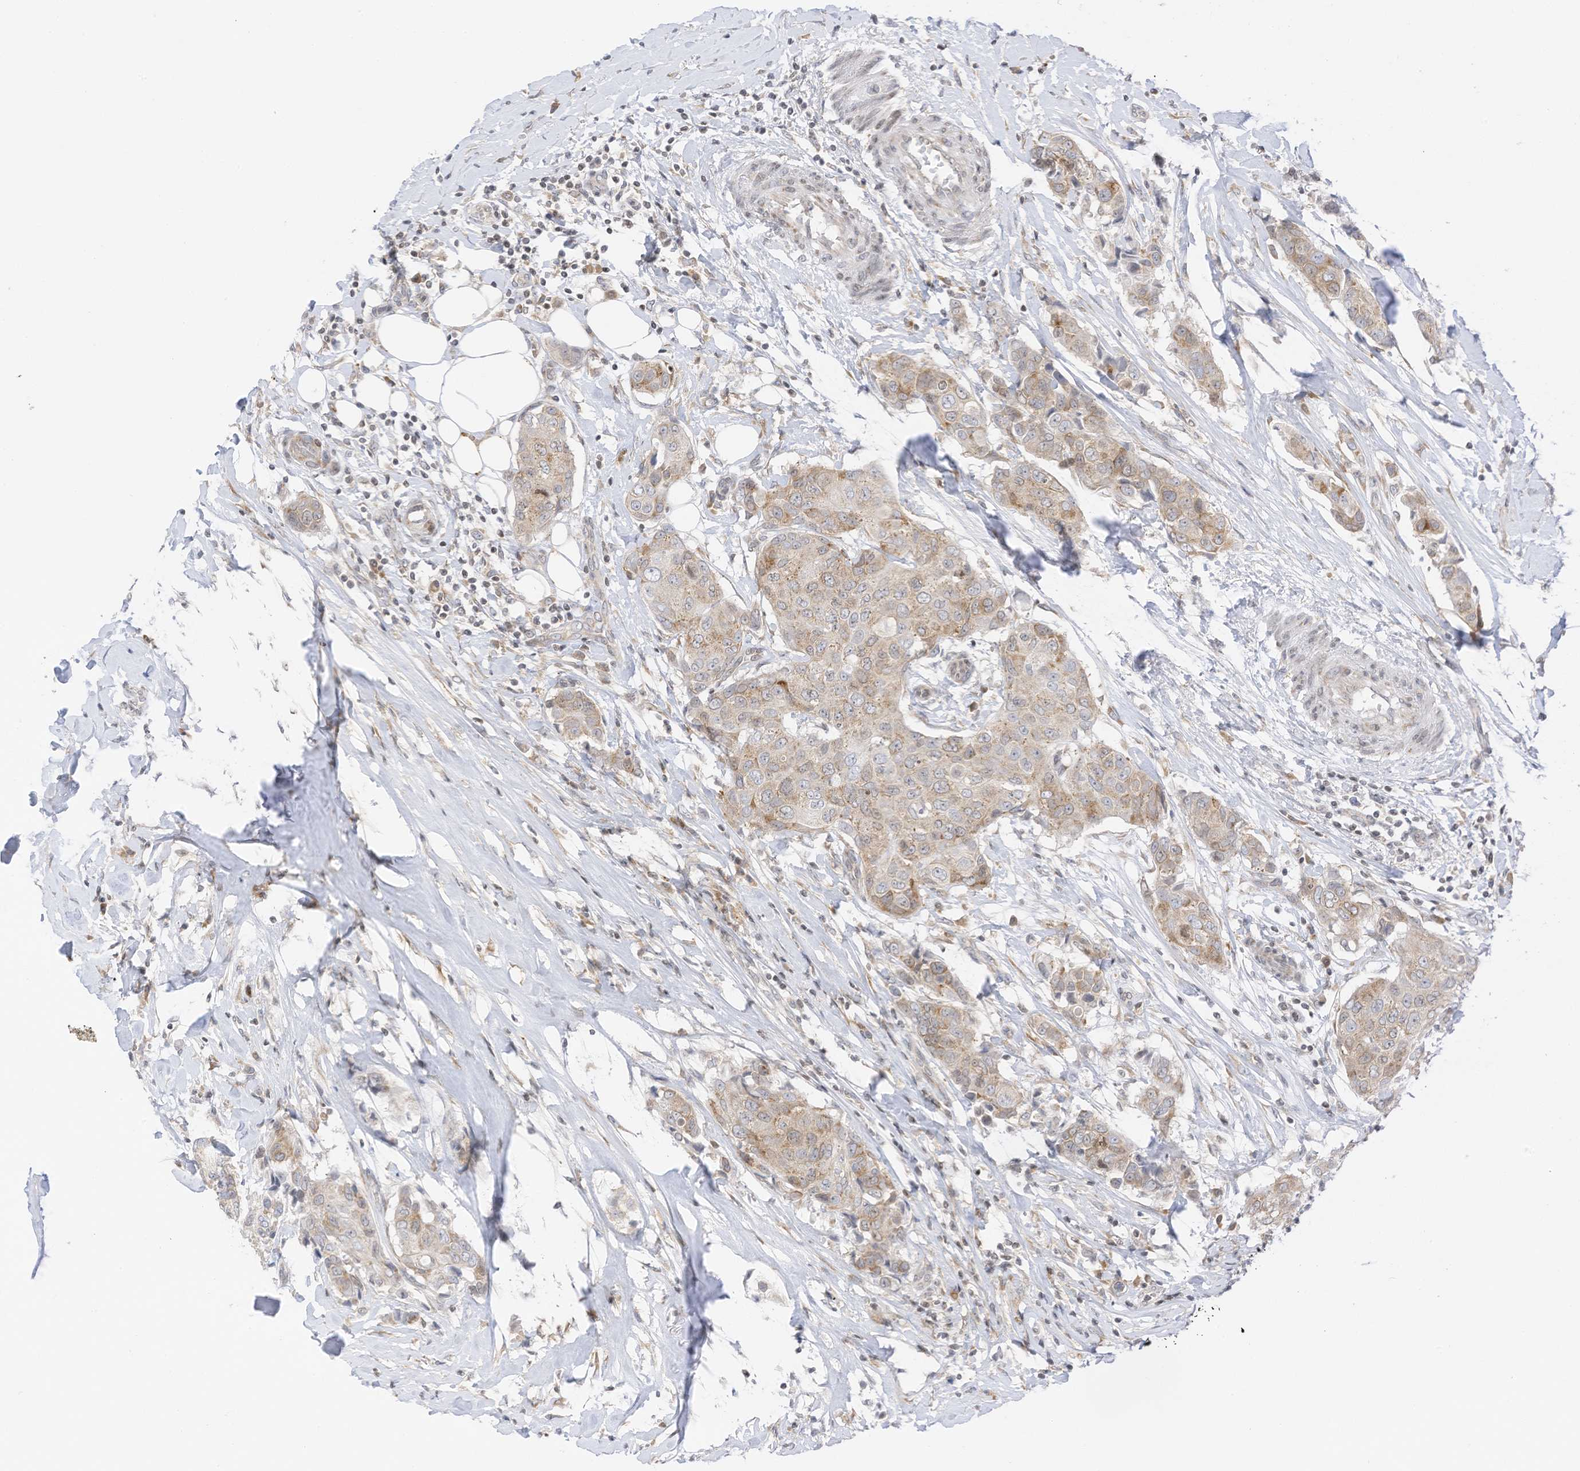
{"staining": {"intensity": "weak", "quantity": "<25%", "location": "cytoplasmic/membranous"}, "tissue": "breast cancer", "cell_type": "Tumor cells", "image_type": "cancer", "snomed": [{"axis": "morphology", "description": "Duct carcinoma"}, {"axis": "topography", "description": "Breast"}], "caption": "High magnification brightfield microscopy of breast cancer (invasive ductal carcinoma) stained with DAB (brown) and counterstained with hematoxylin (blue): tumor cells show no significant staining. (Immunohistochemistry, brightfield microscopy, high magnification).", "gene": "EDF1", "patient": {"sex": "female", "age": 80}}